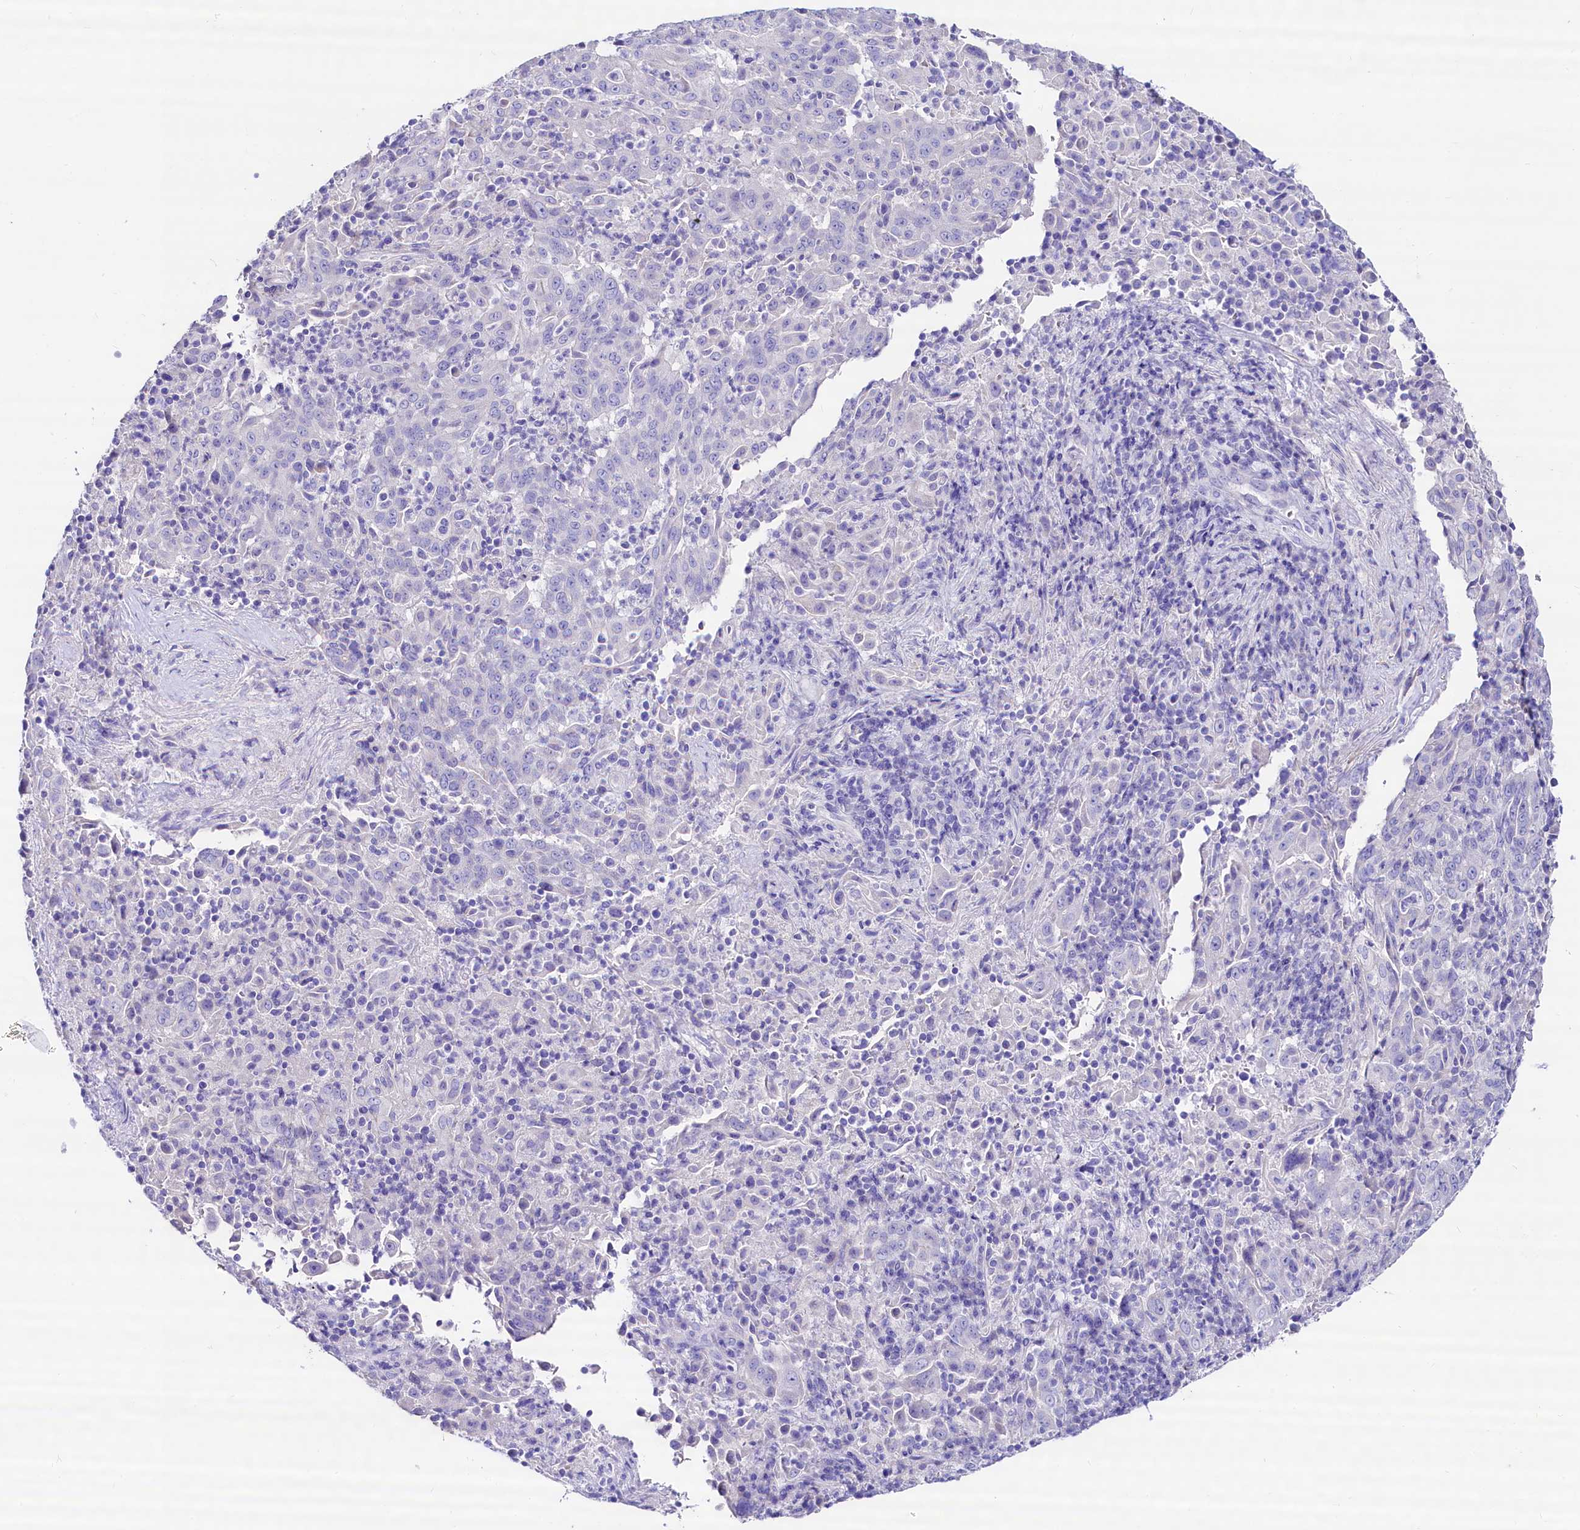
{"staining": {"intensity": "negative", "quantity": "none", "location": "none"}, "tissue": "pancreatic cancer", "cell_type": "Tumor cells", "image_type": "cancer", "snomed": [{"axis": "morphology", "description": "Adenocarcinoma, NOS"}, {"axis": "topography", "description": "Pancreas"}], "caption": "Photomicrograph shows no protein expression in tumor cells of pancreatic cancer tissue.", "gene": "RBP3", "patient": {"sex": "male", "age": 63}}